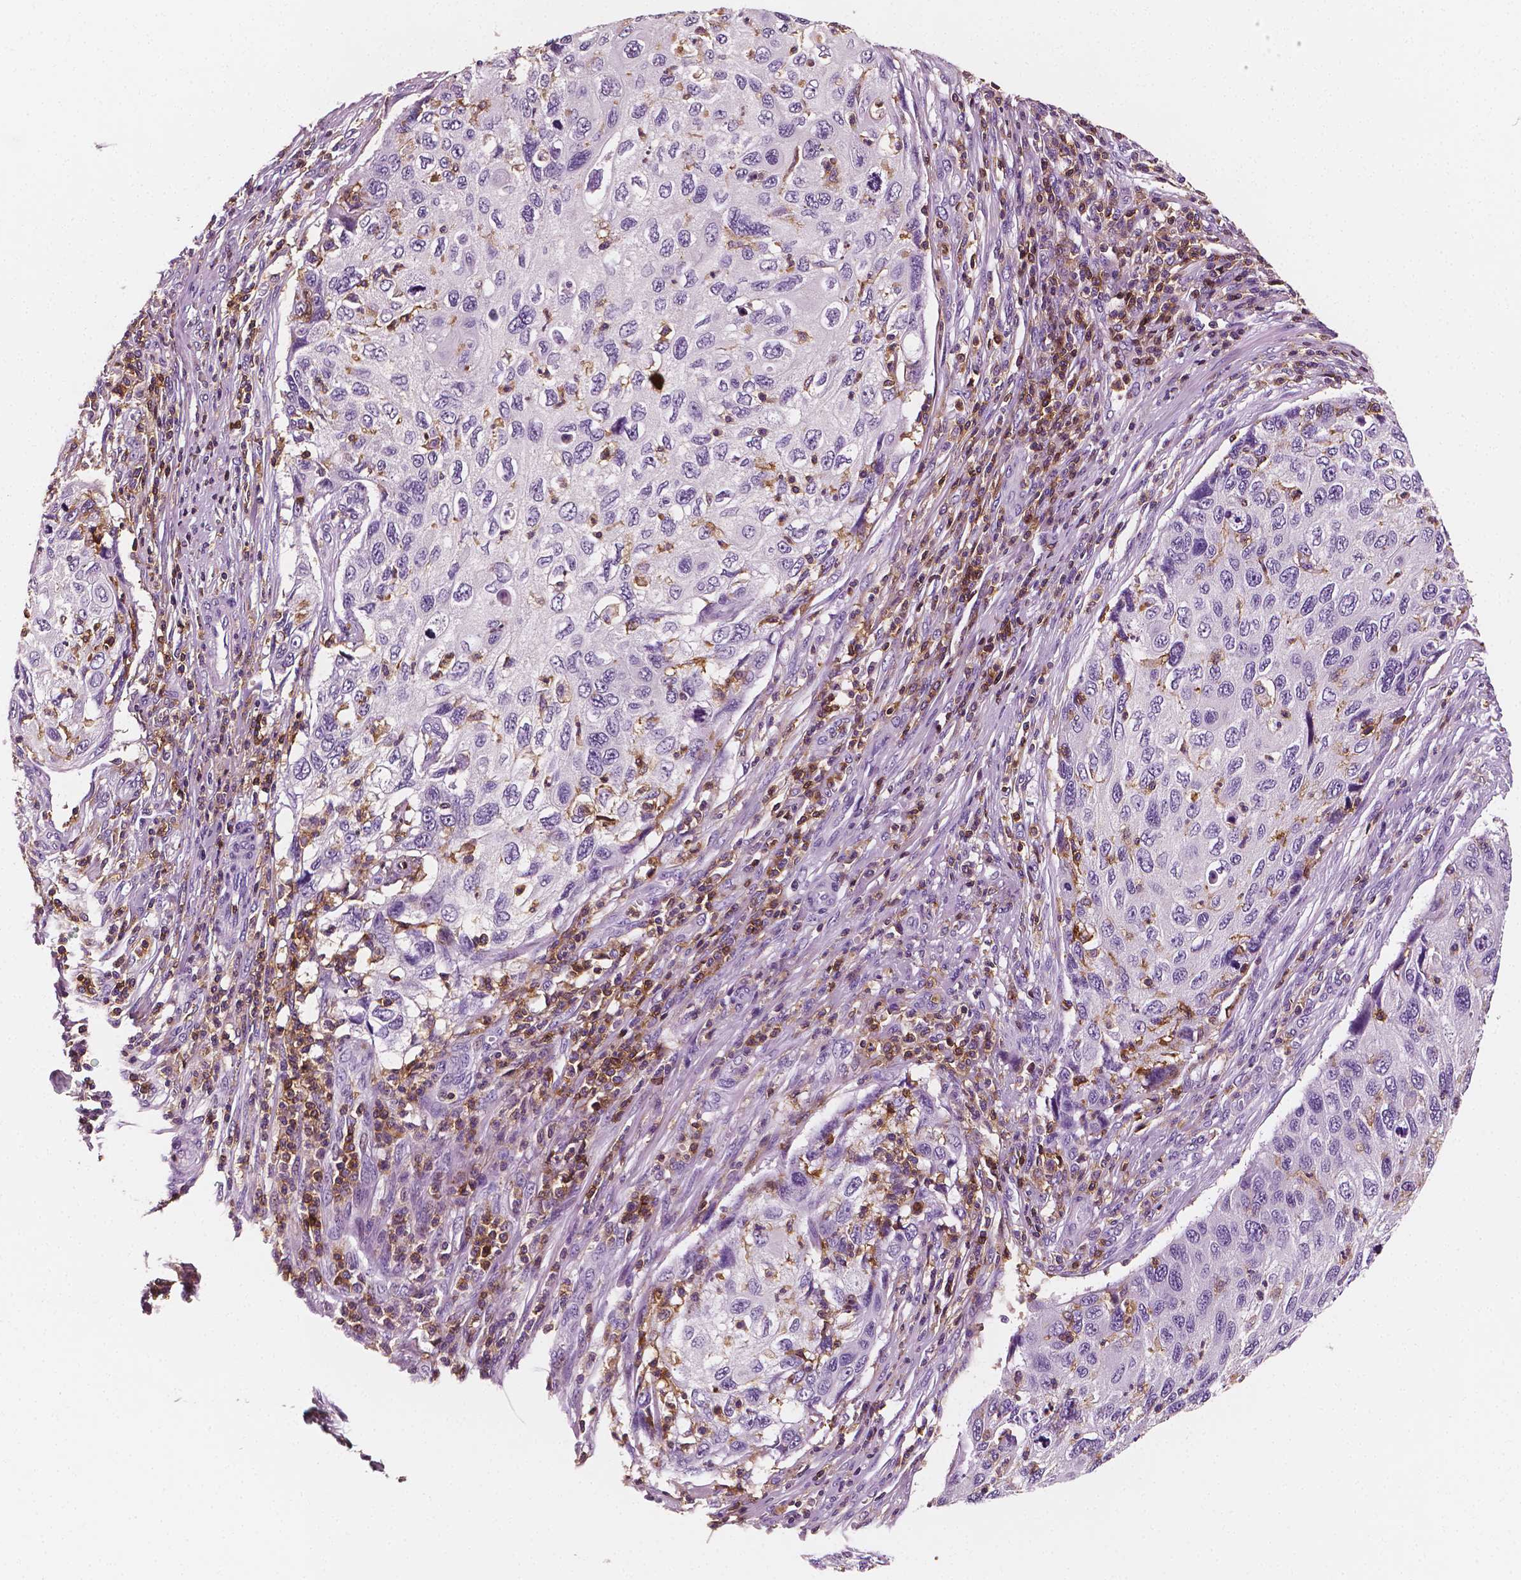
{"staining": {"intensity": "negative", "quantity": "none", "location": "none"}, "tissue": "cervical cancer", "cell_type": "Tumor cells", "image_type": "cancer", "snomed": [{"axis": "morphology", "description": "Squamous cell carcinoma, NOS"}, {"axis": "topography", "description": "Cervix"}], "caption": "There is no significant staining in tumor cells of cervical squamous cell carcinoma.", "gene": "PTPRC", "patient": {"sex": "female", "age": 70}}